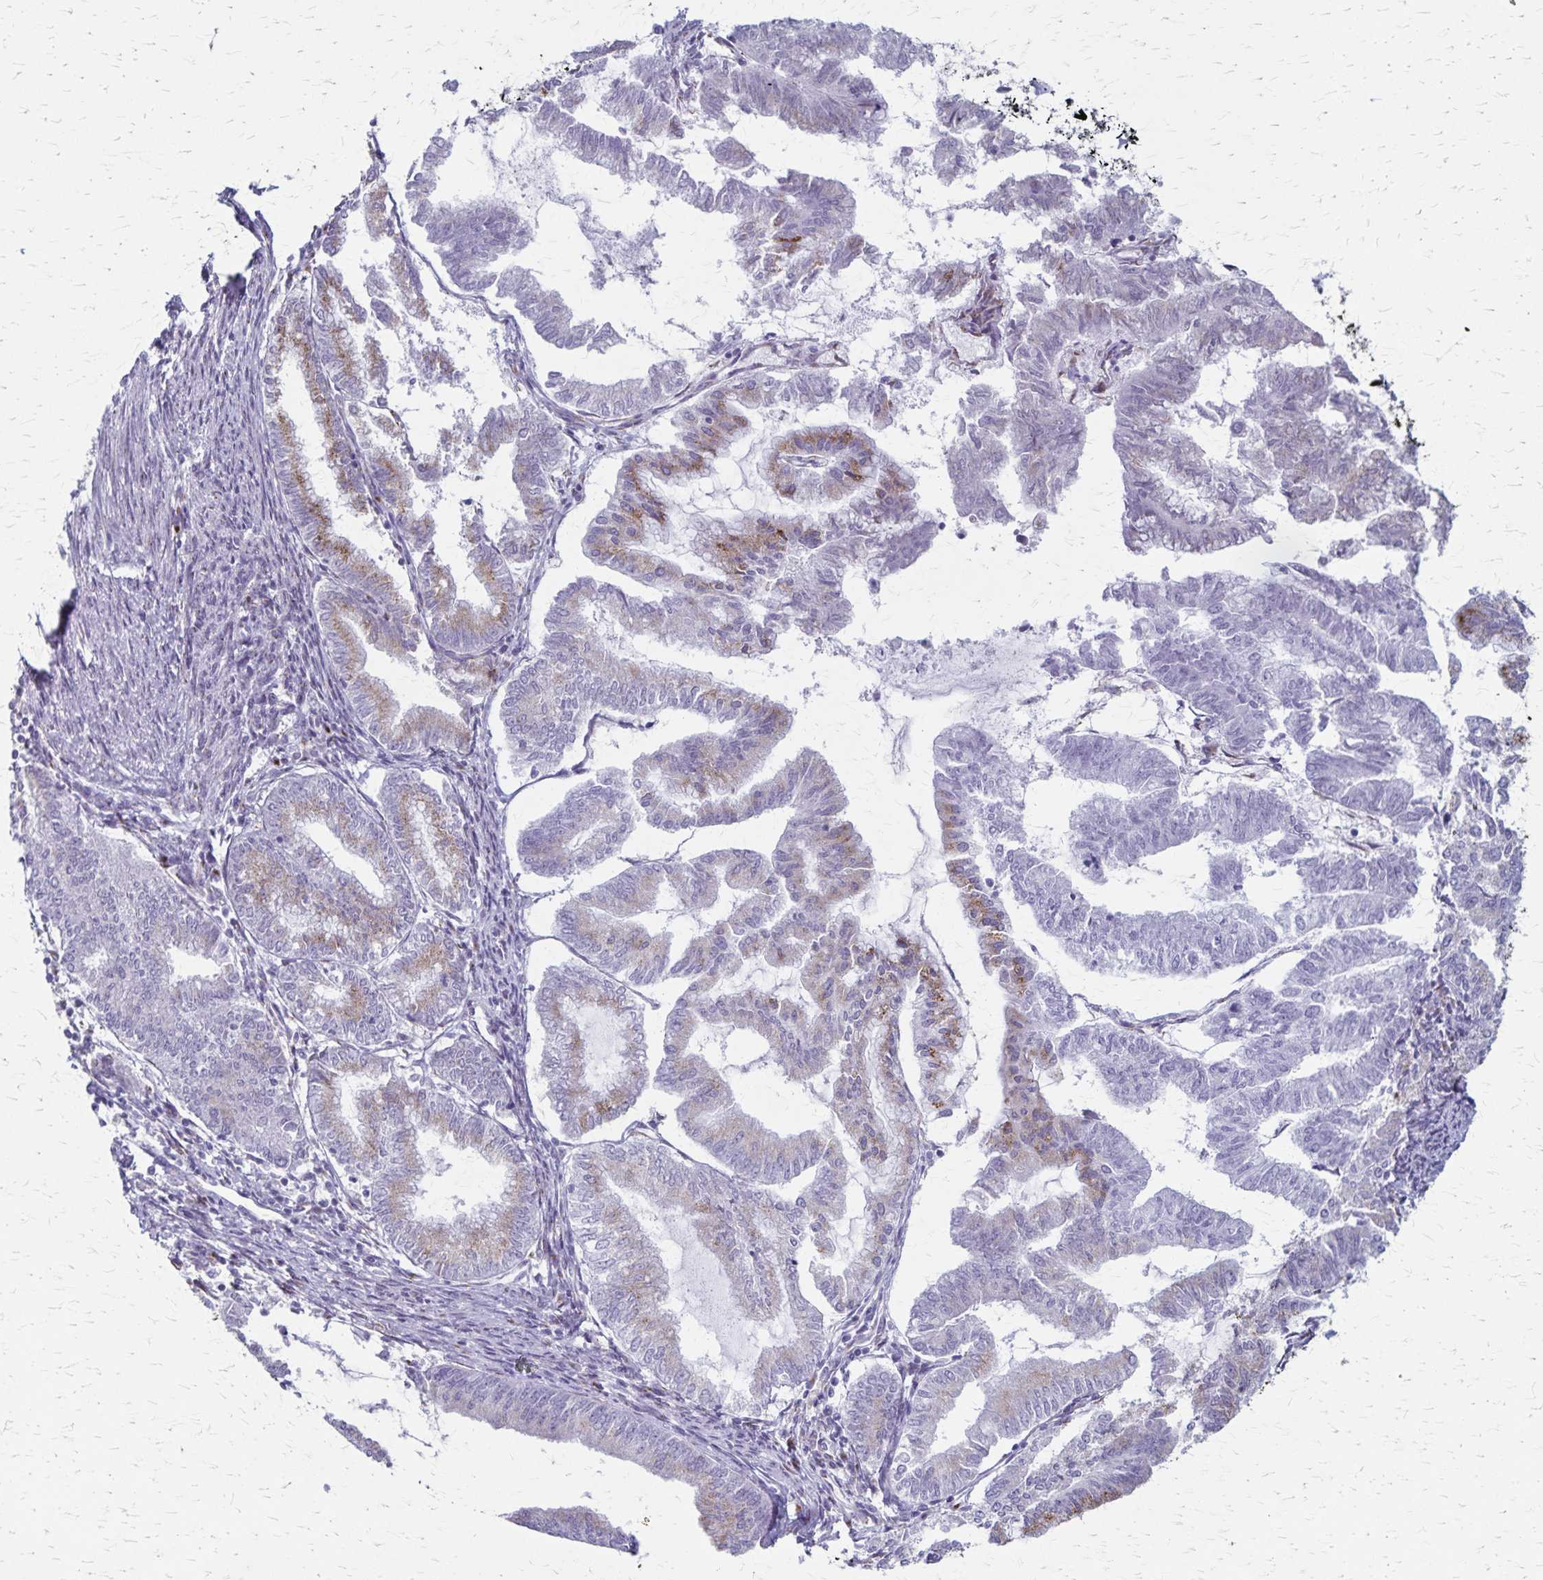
{"staining": {"intensity": "weak", "quantity": "<25%", "location": "cytoplasmic/membranous"}, "tissue": "endometrial cancer", "cell_type": "Tumor cells", "image_type": "cancer", "snomed": [{"axis": "morphology", "description": "Adenocarcinoma, NOS"}, {"axis": "topography", "description": "Endometrium"}], "caption": "Human adenocarcinoma (endometrial) stained for a protein using IHC displays no expression in tumor cells.", "gene": "MCFD2", "patient": {"sex": "female", "age": 79}}